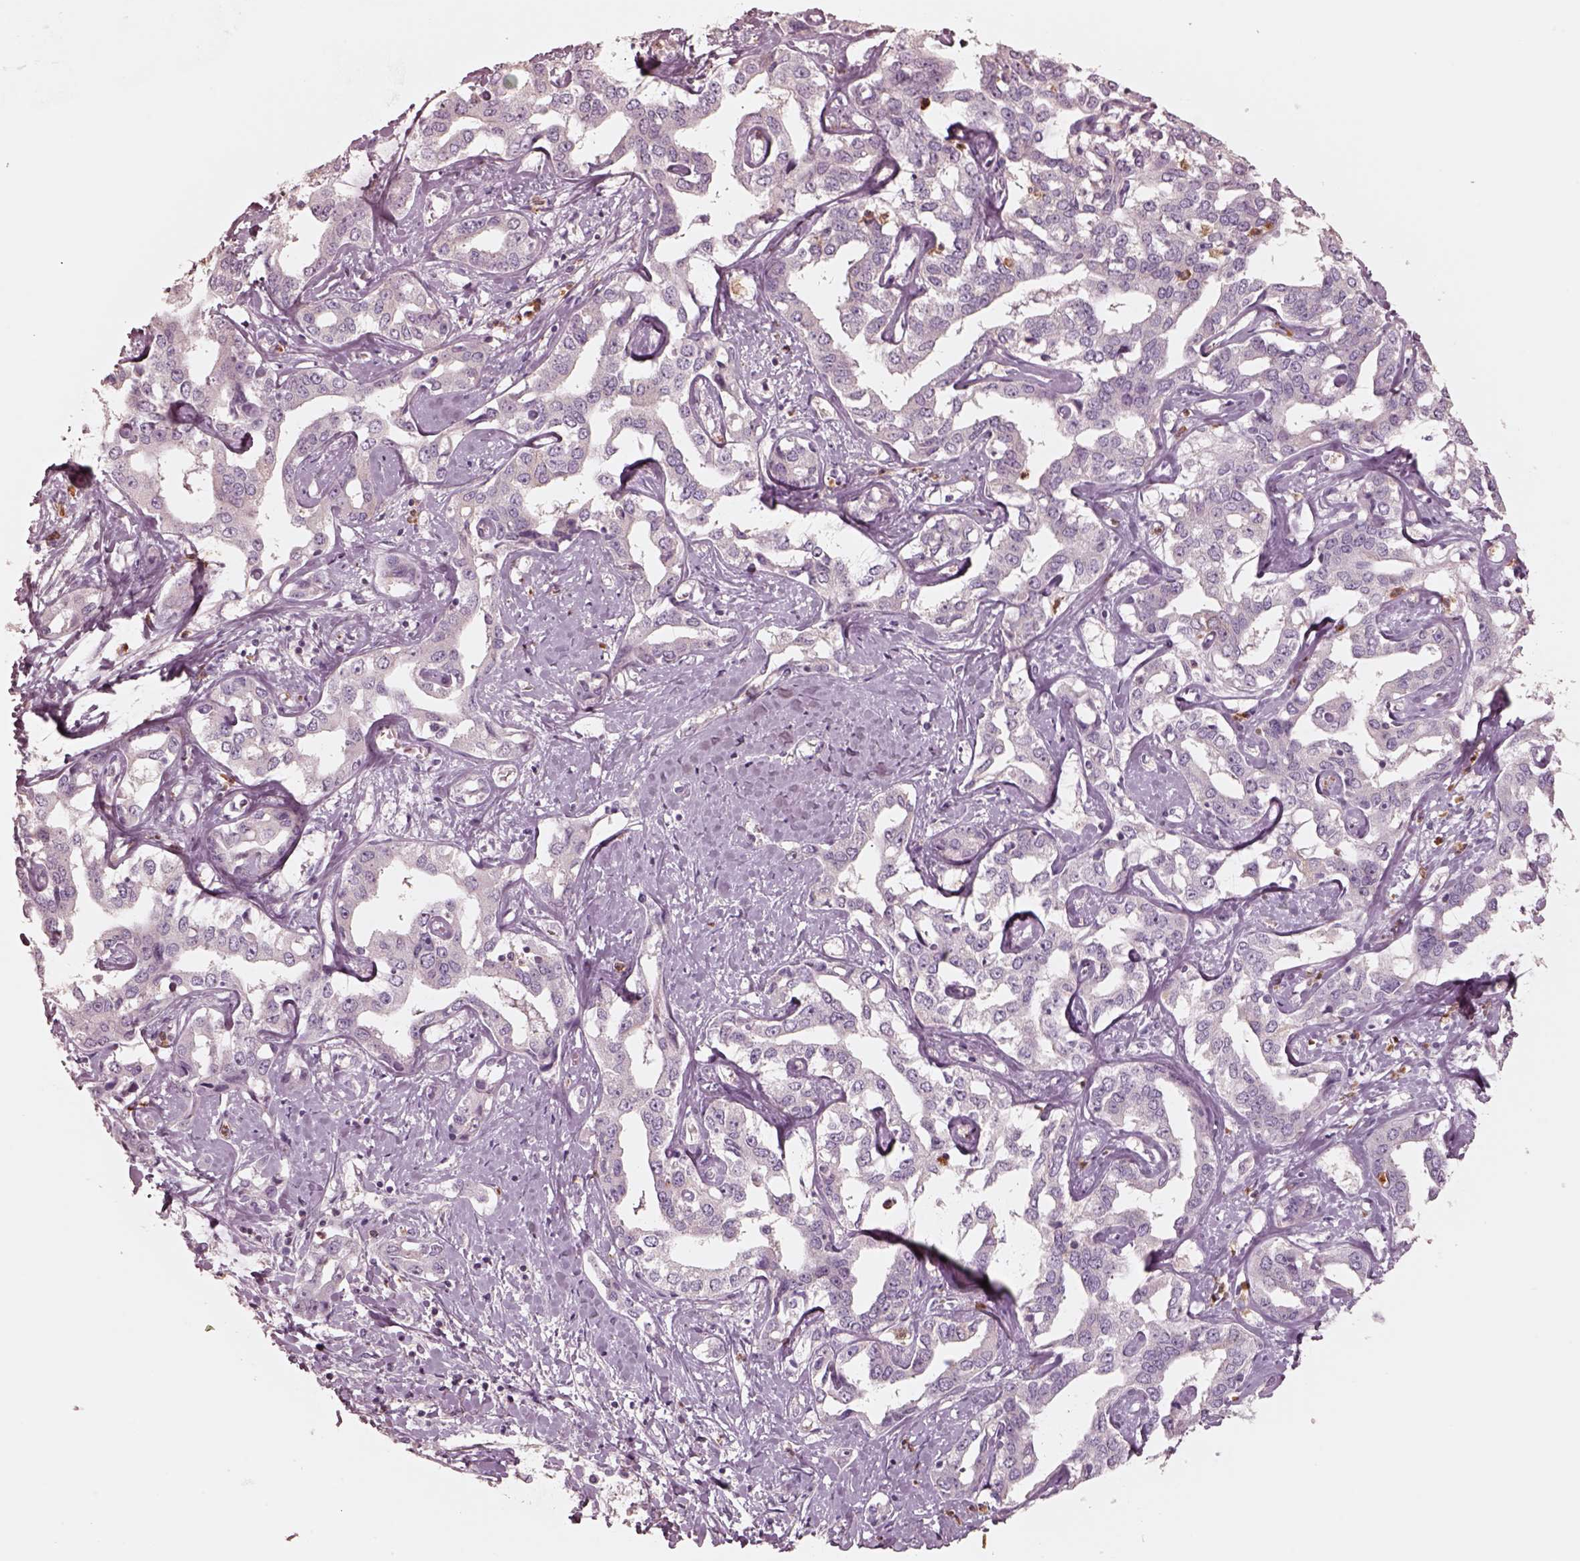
{"staining": {"intensity": "negative", "quantity": "none", "location": "none"}, "tissue": "liver cancer", "cell_type": "Tumor cells", "image_type": "cancer", "snomed": [{"axis": "morphology", "description": "Cholangiocarcinoma"}, {"axis": "topography", "description": "Liver"}], "caption": "Tumor cells are negative for brown protein staining in liver cholangiocarcinoma.", "gene": "GPRIN1", "patient": {"sex": "male", "age": 59}}